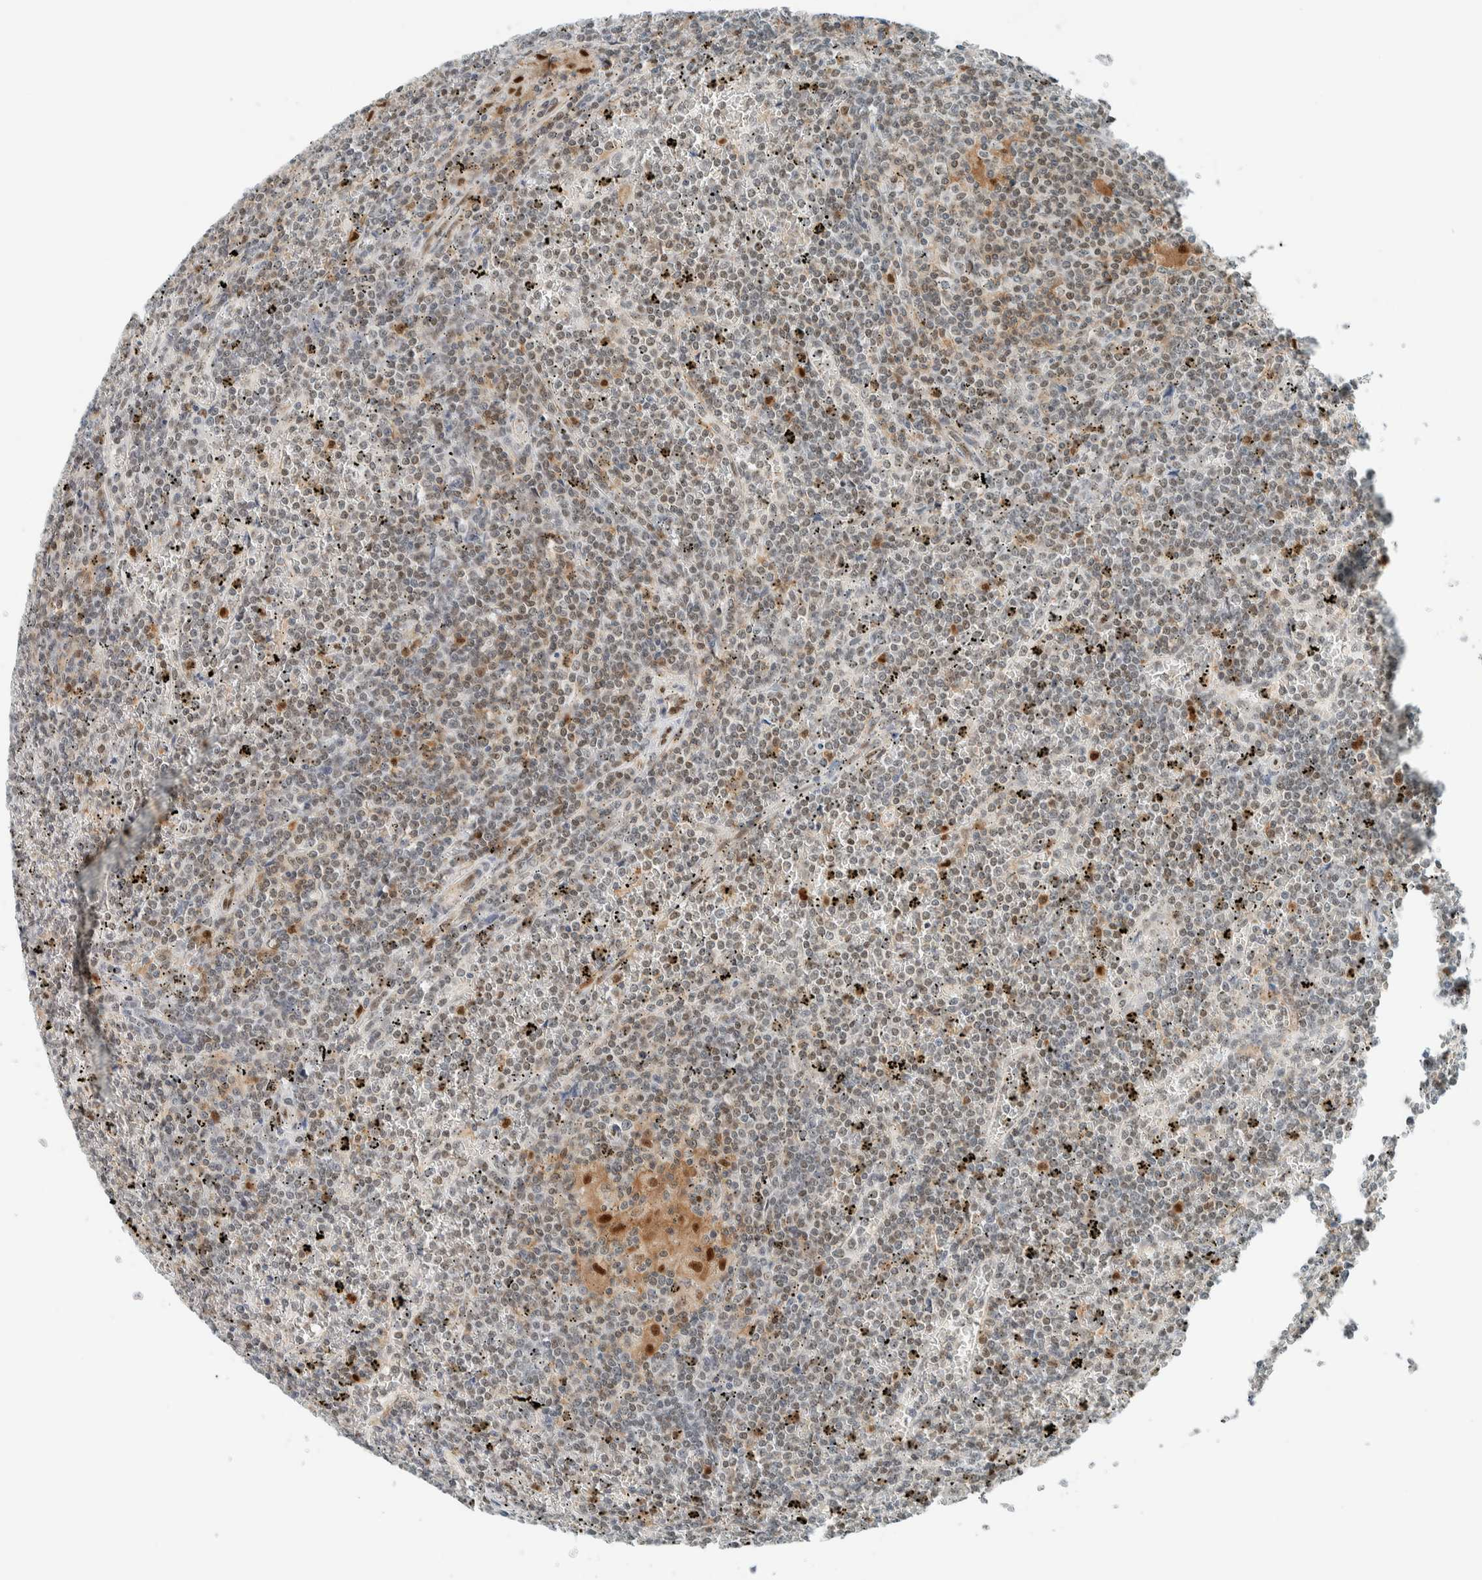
{"staining": {"intensity": "weak", "quantity": ">75%", "location": "nuclear"}, "tissue": "lymphoma", "cell_type": "Tumor cells", "image_type": "cancer", "snomed": [{"axis": "morphology", "description": "Malignant lymphoma, non-Hodgkin's type, Low grade"}, {"axis": "topography", "description": "Spleen"}], "caption": "Weak nuclear staining is seen in about >75% of tumor cells in lymphoma. (DAB (3,3'-diaminobenzidine) IHC with brightfield microscopy, high magnification).", "gene": "CYSRT1", "patient": {"sex": "female", "age": 19}}